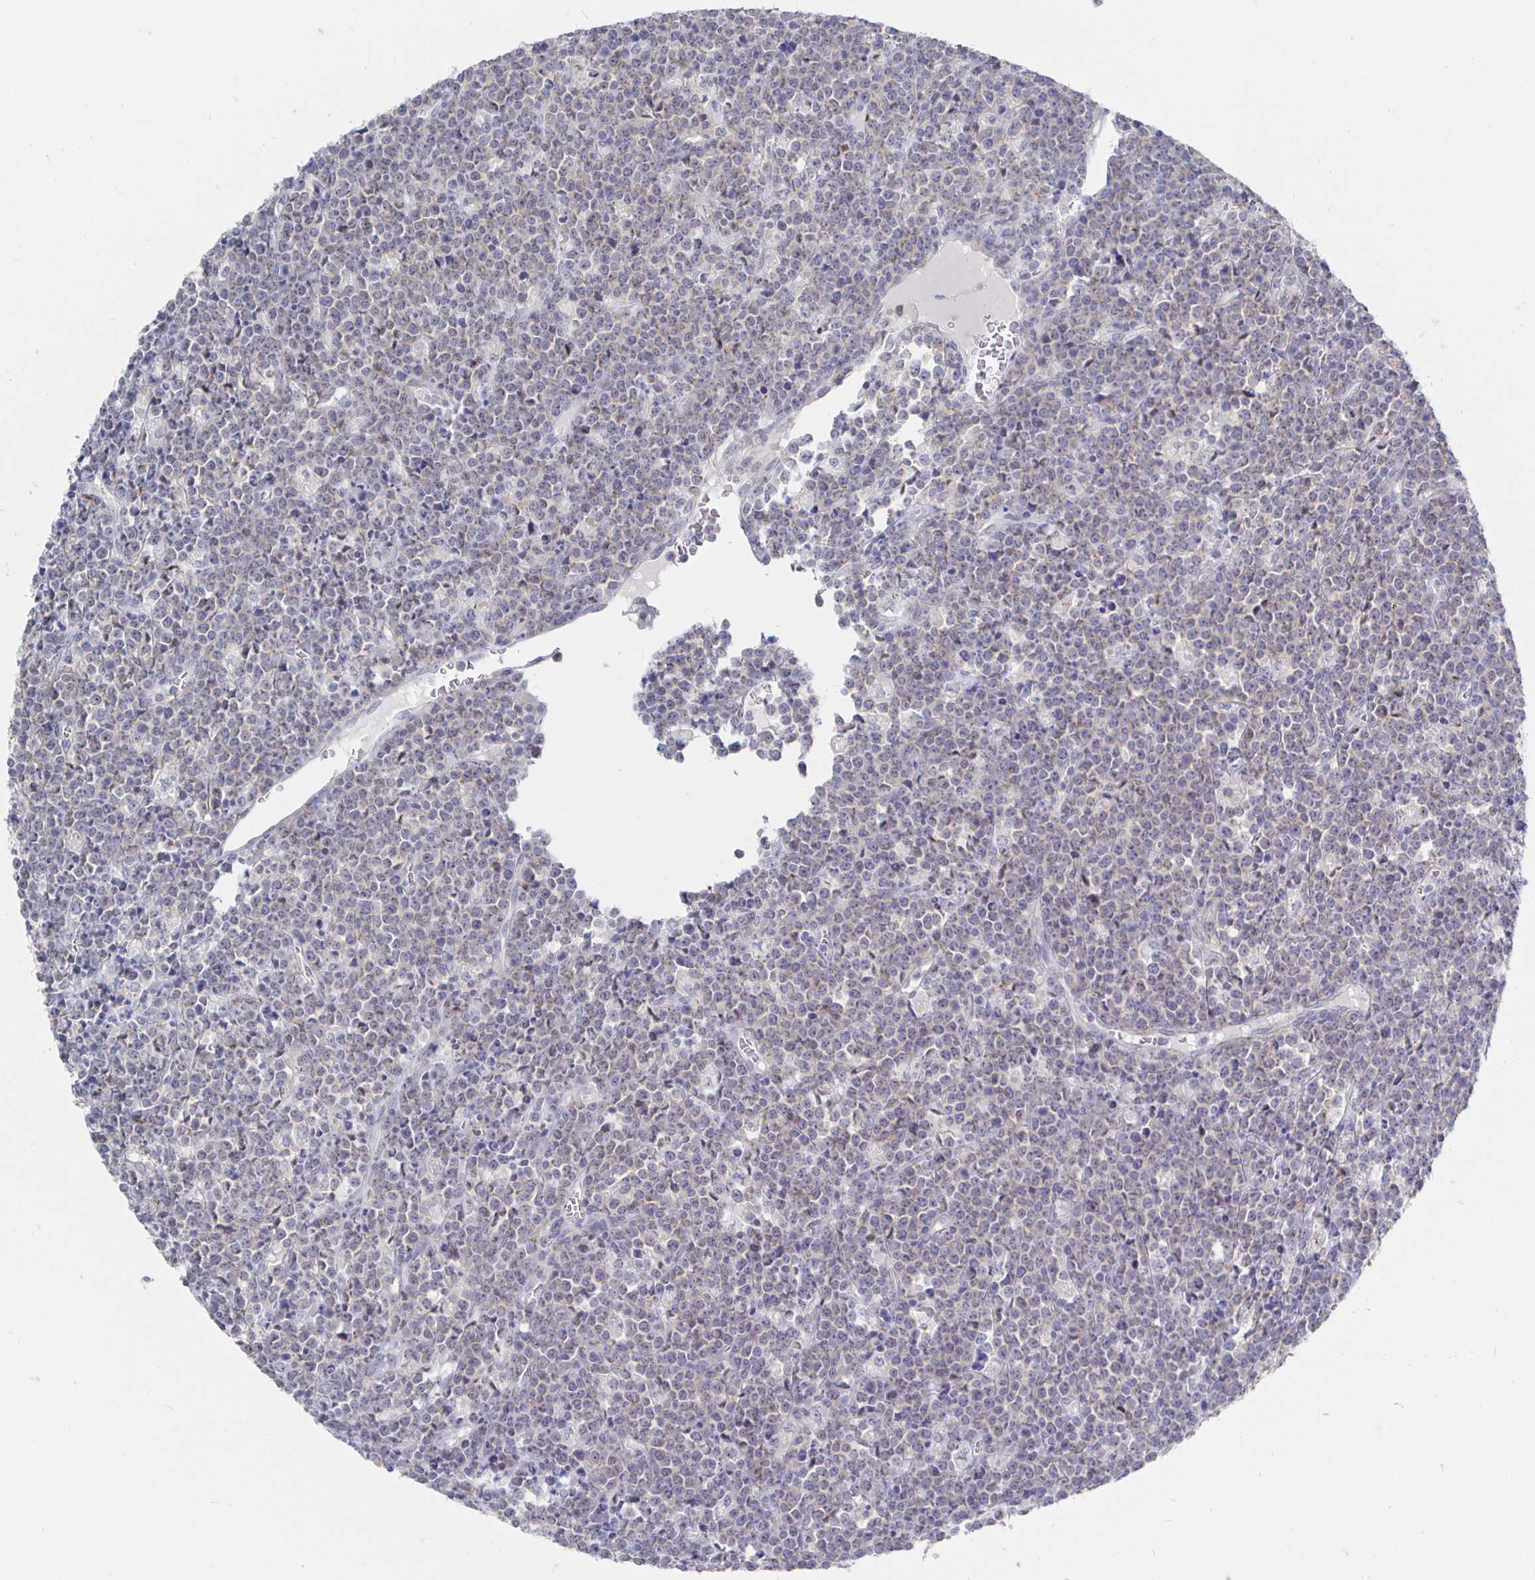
{"staining": {"intensity": "negative", "quantity": "none", "location": "none"}, "tissue": "lymphoma", "cell_type": "Tumor cells", "image_type": "cancer", "snomed": [{"axis": "morphology", "description": "Malignant lymphoma, non-Hodgkin's type, High grade"}, {"axis": "topography", "description": "Ovary"}], "caption": "This is an immunohistochemistry micrograph of lymphoma. There is no positivity in tumor cells.", "gene": "LRRC23", "patient": {"sex": "female", "age": 56}}